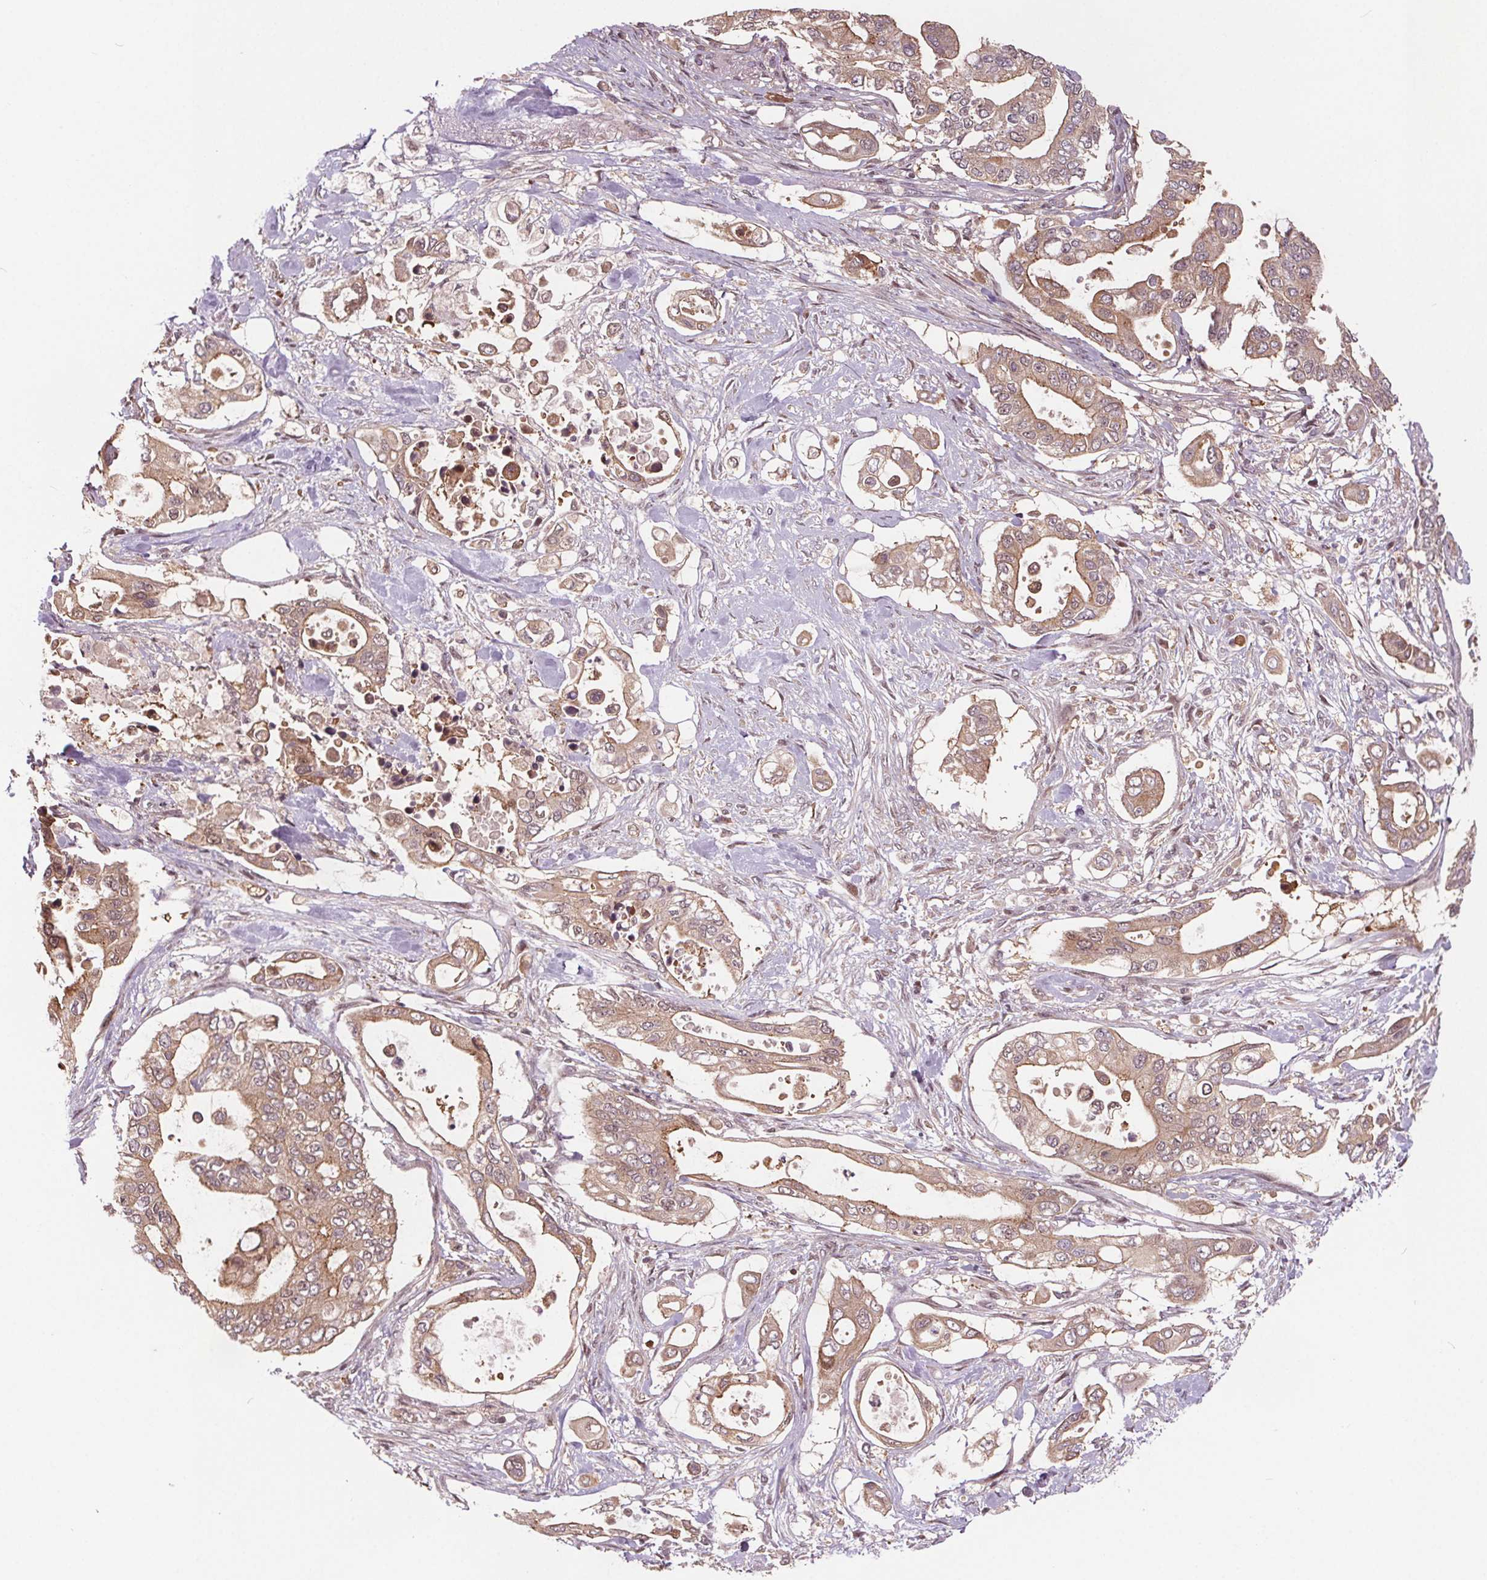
{"staining": {"intensity": "weak", "quantity": ">75%", "location": "cytoplasmic/membranous"}, "tissue": "pancreatic cancer", "cell_type": "Tumor cells", "image_type": "cancer", "snomed": [{"axis": "morphology", "description": "Adenocarcinoma, NOS"}, {"axis": "topography", "description": "Pancreas"}], "caption": "A histopathology image of adenocarcinoma (pancreatic) stained for a protein reveals weak cytoplasmic/membranous brown staining in tumor cells.", "gene": "HIF1AN", "patient": {"sex": "female", "age": 63}}